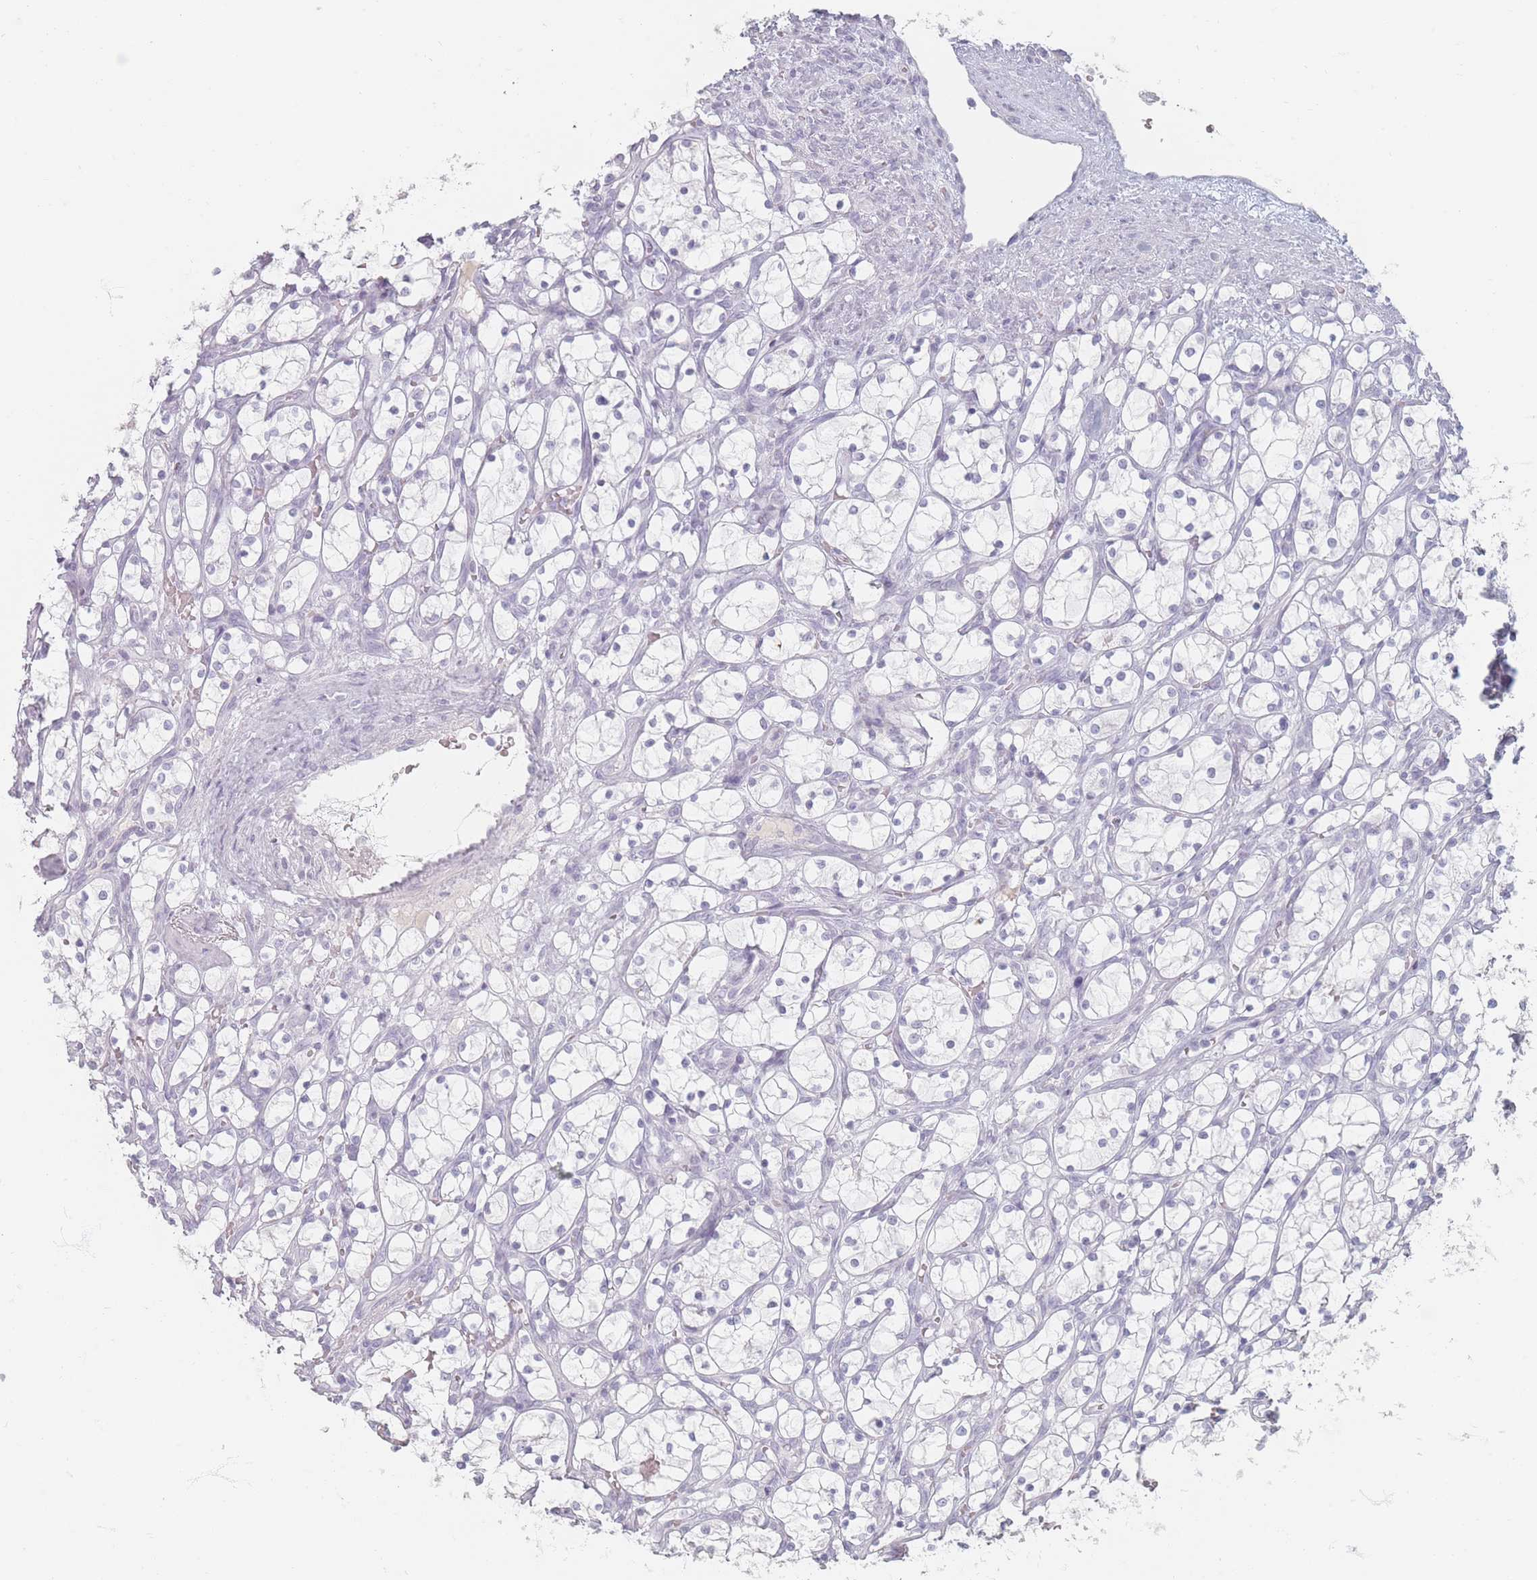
{"staining": {"intensity": "negative", "quantity": "none", "location": "none"}, "tissue": "renal cancer", "cell_type": "Tumor cells", "image_type": "cancer", "snomed": [{"axis": "morphology", "description": "Adenocarcinoma, NOS"}, {"axis": "topography", "description": "Kidney"}], "caption": "Tumor cells are negative for protein expression in human renal adenocarcinoma.", "gene": "HELZ2", "patient": {"sex": "female", "age": 69}}